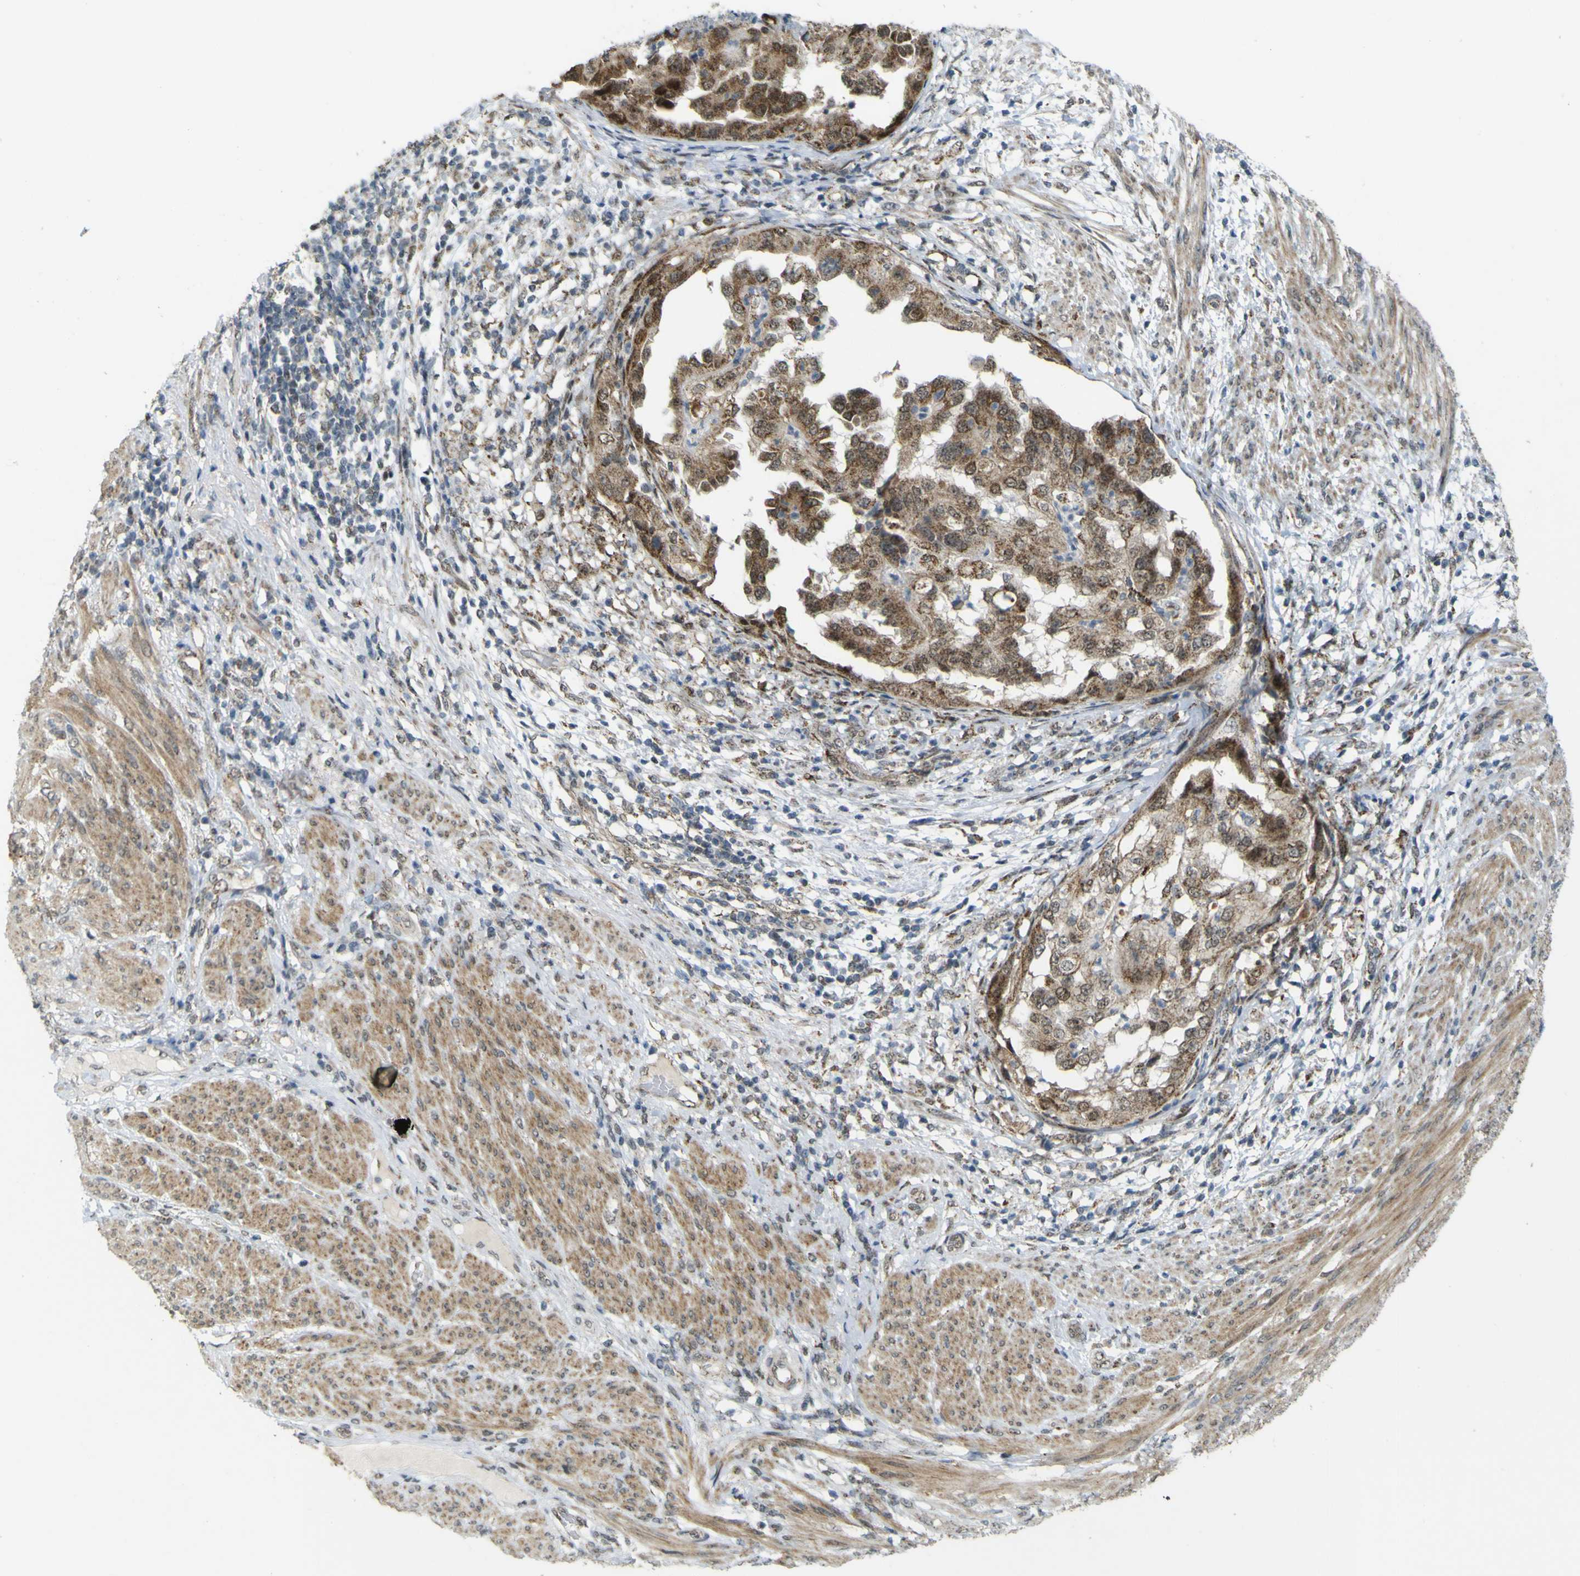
{"staining": {"intensity": "moderate", "quantity": ">75%", "location": "cytoplasmic/membranous"}, "tissue": "endometrial cancer", "cell_type": "Tumor cells", "image_type": "cancer", "snomed": [{"axis": "morphology", "description": "Adenocarcinoma, NOS"}, {"axis": "topography", "description": "Endometrium"}], "caption": "DAB (3,3'-diaminobenzidine) immunohistochemical staining of adenocarcinoma (endometrial) exhibits moderate cytoplasmic/membranous protein expression in about >75% of tumor cells.", "gene": "ACBD5", "patient": {"sex": "female", "age": 85}}